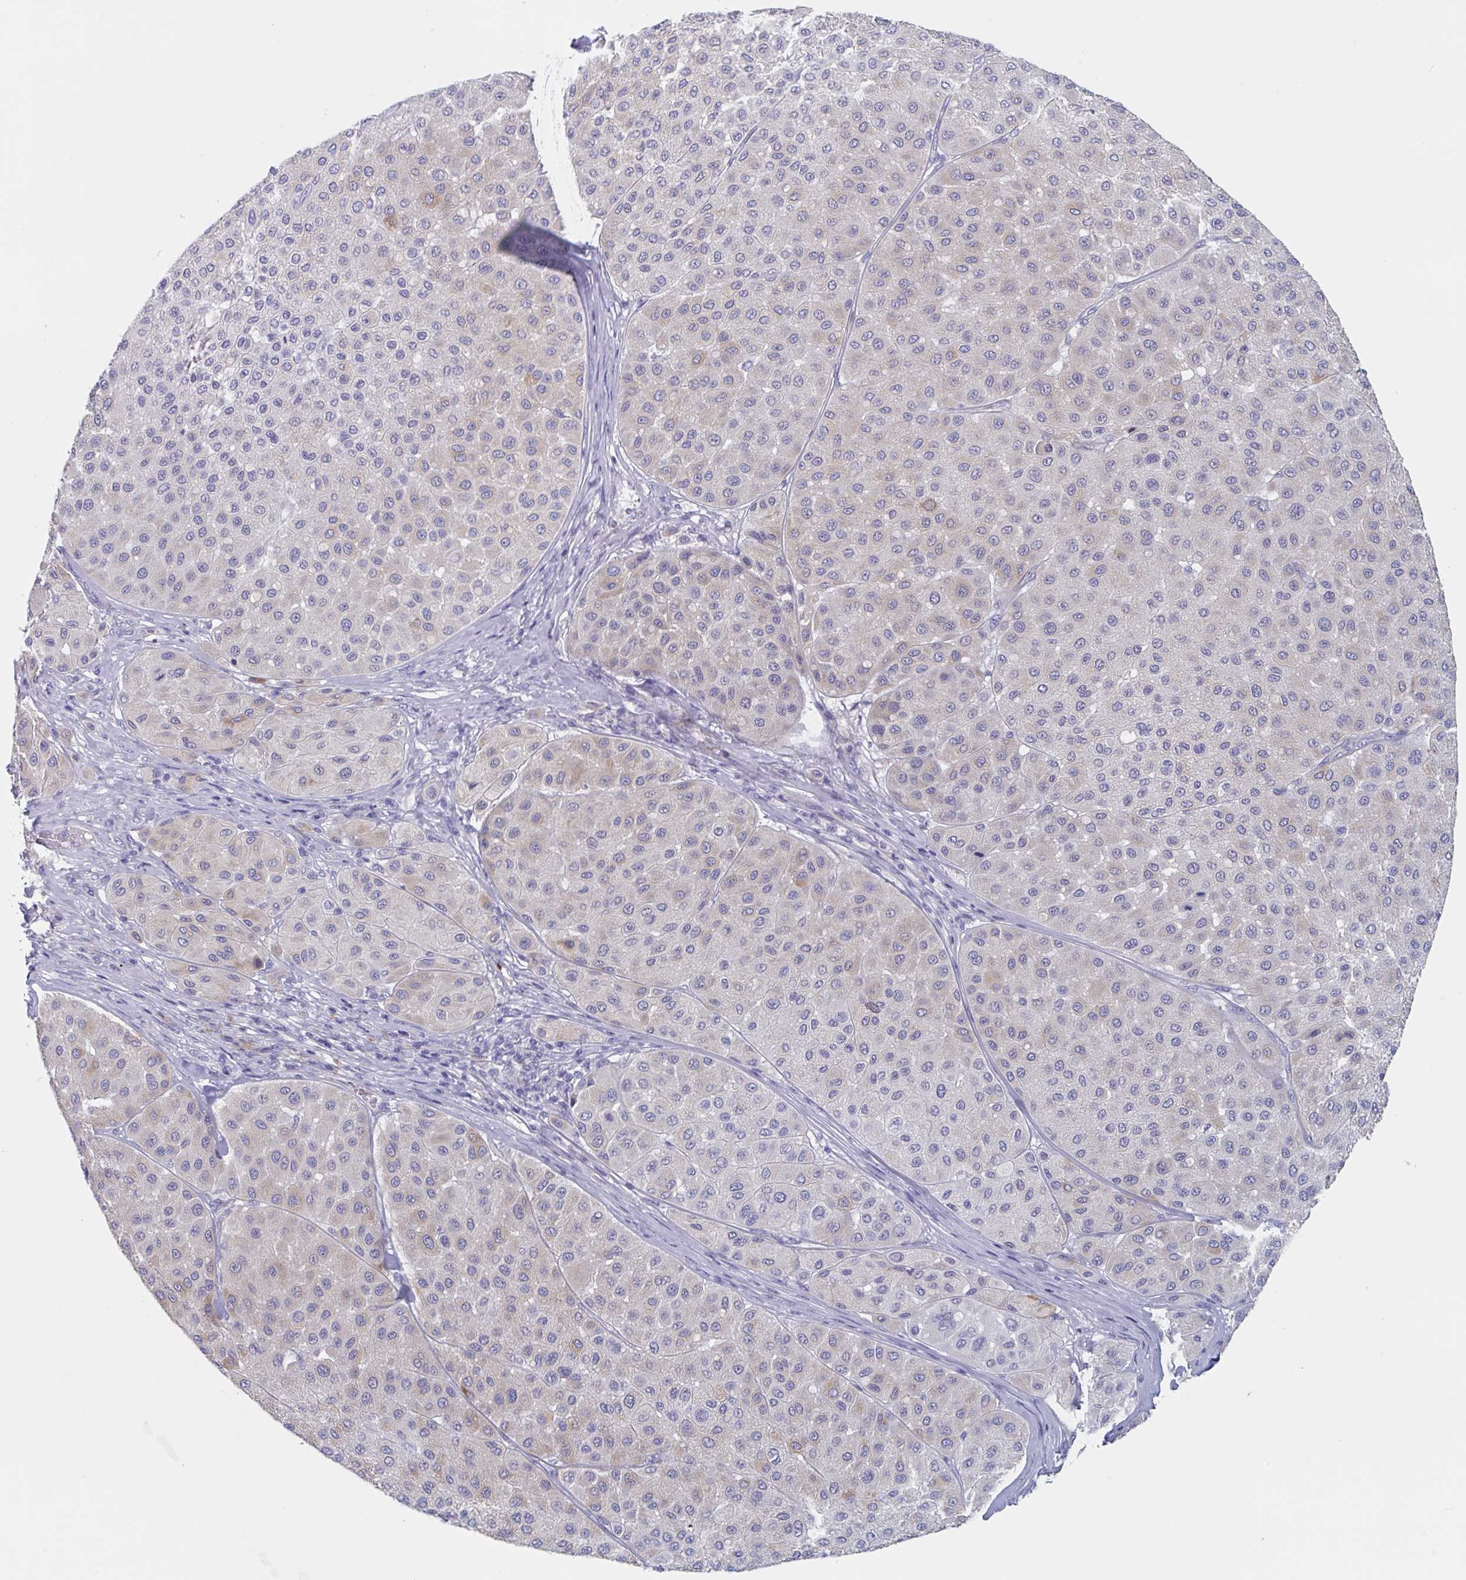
{"staining": {"intensity": "weak", "quantity": "<25%", "location": "cytoplasmic/membranous"}, "tissue": "melanoma", "cell_type": "Tumor cells", "image_type": "cancer", "snomed": [{"axis": "morphology", "description": "Malignant melanoma, Metastatic site"}, {"axis": "topography", "description": "Smooth muscle"}], "caption": "Tumor cells show no significant protein expression in melanoma.", "gene": "ABHD16A", "patient": {"sex": "male", "age": 41}}